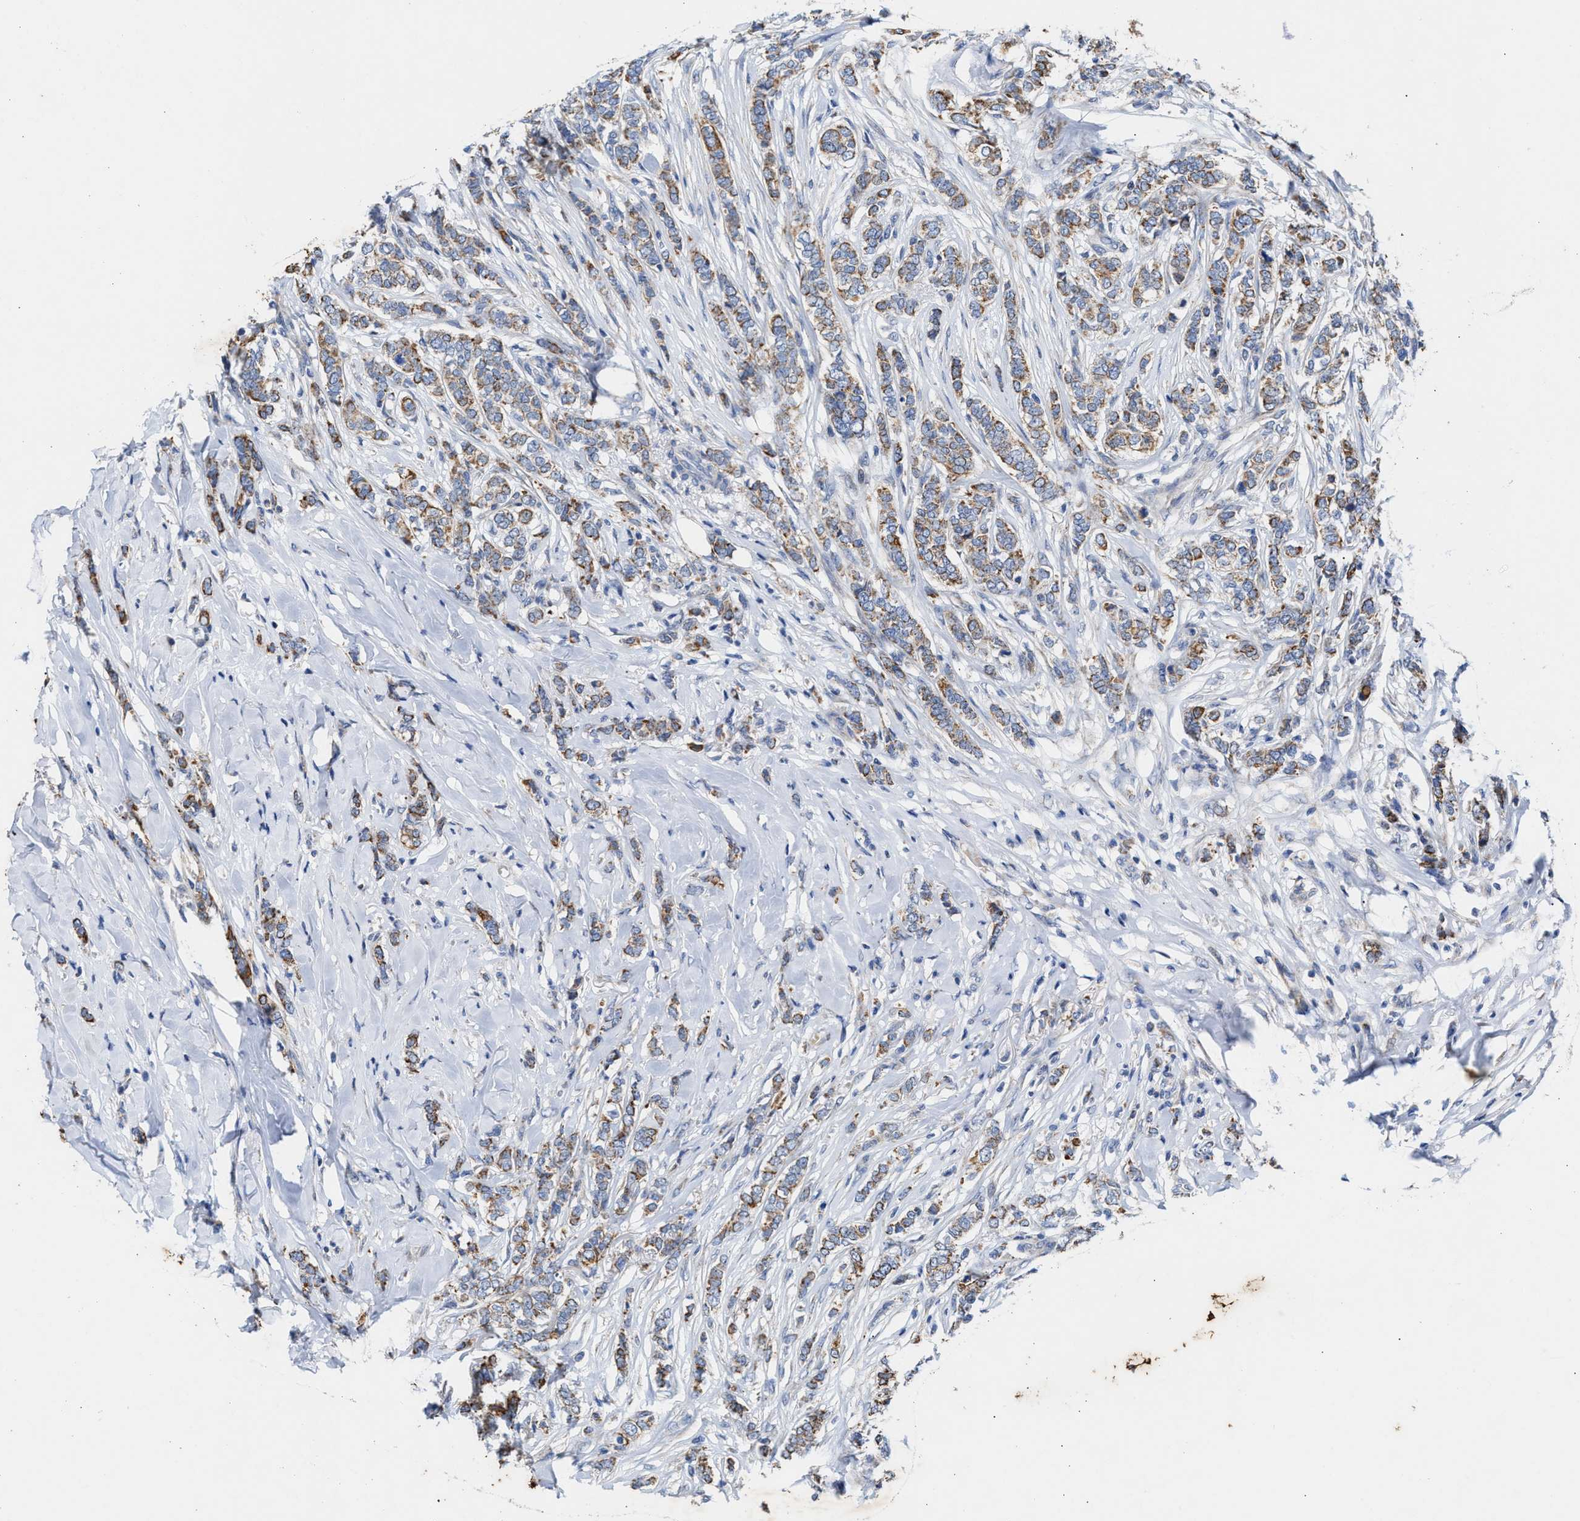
{"staining": {"intensity": "moderate", "quantity": ">75%", "location": "cytoplasmic/membranous"}, "tissue": "breast cancer", "cell_type": "Tumor cells", "image_type": "cancer", "snomed": [{"axis": "morphology", "description": "Lobular carcinoma"}, {"axis": "topography", "description": "Skin"}, {"axis": "topography", "description": "Breast"}], "caption": "Immunohistochemical staining of lobular carcinoma (breast) reveals moderate cytoplasmic/membranous protein positivity in approximately >75% of tumor cells.", "gene": "JAG1", "patient": {"sex": "female", "age": 46}}